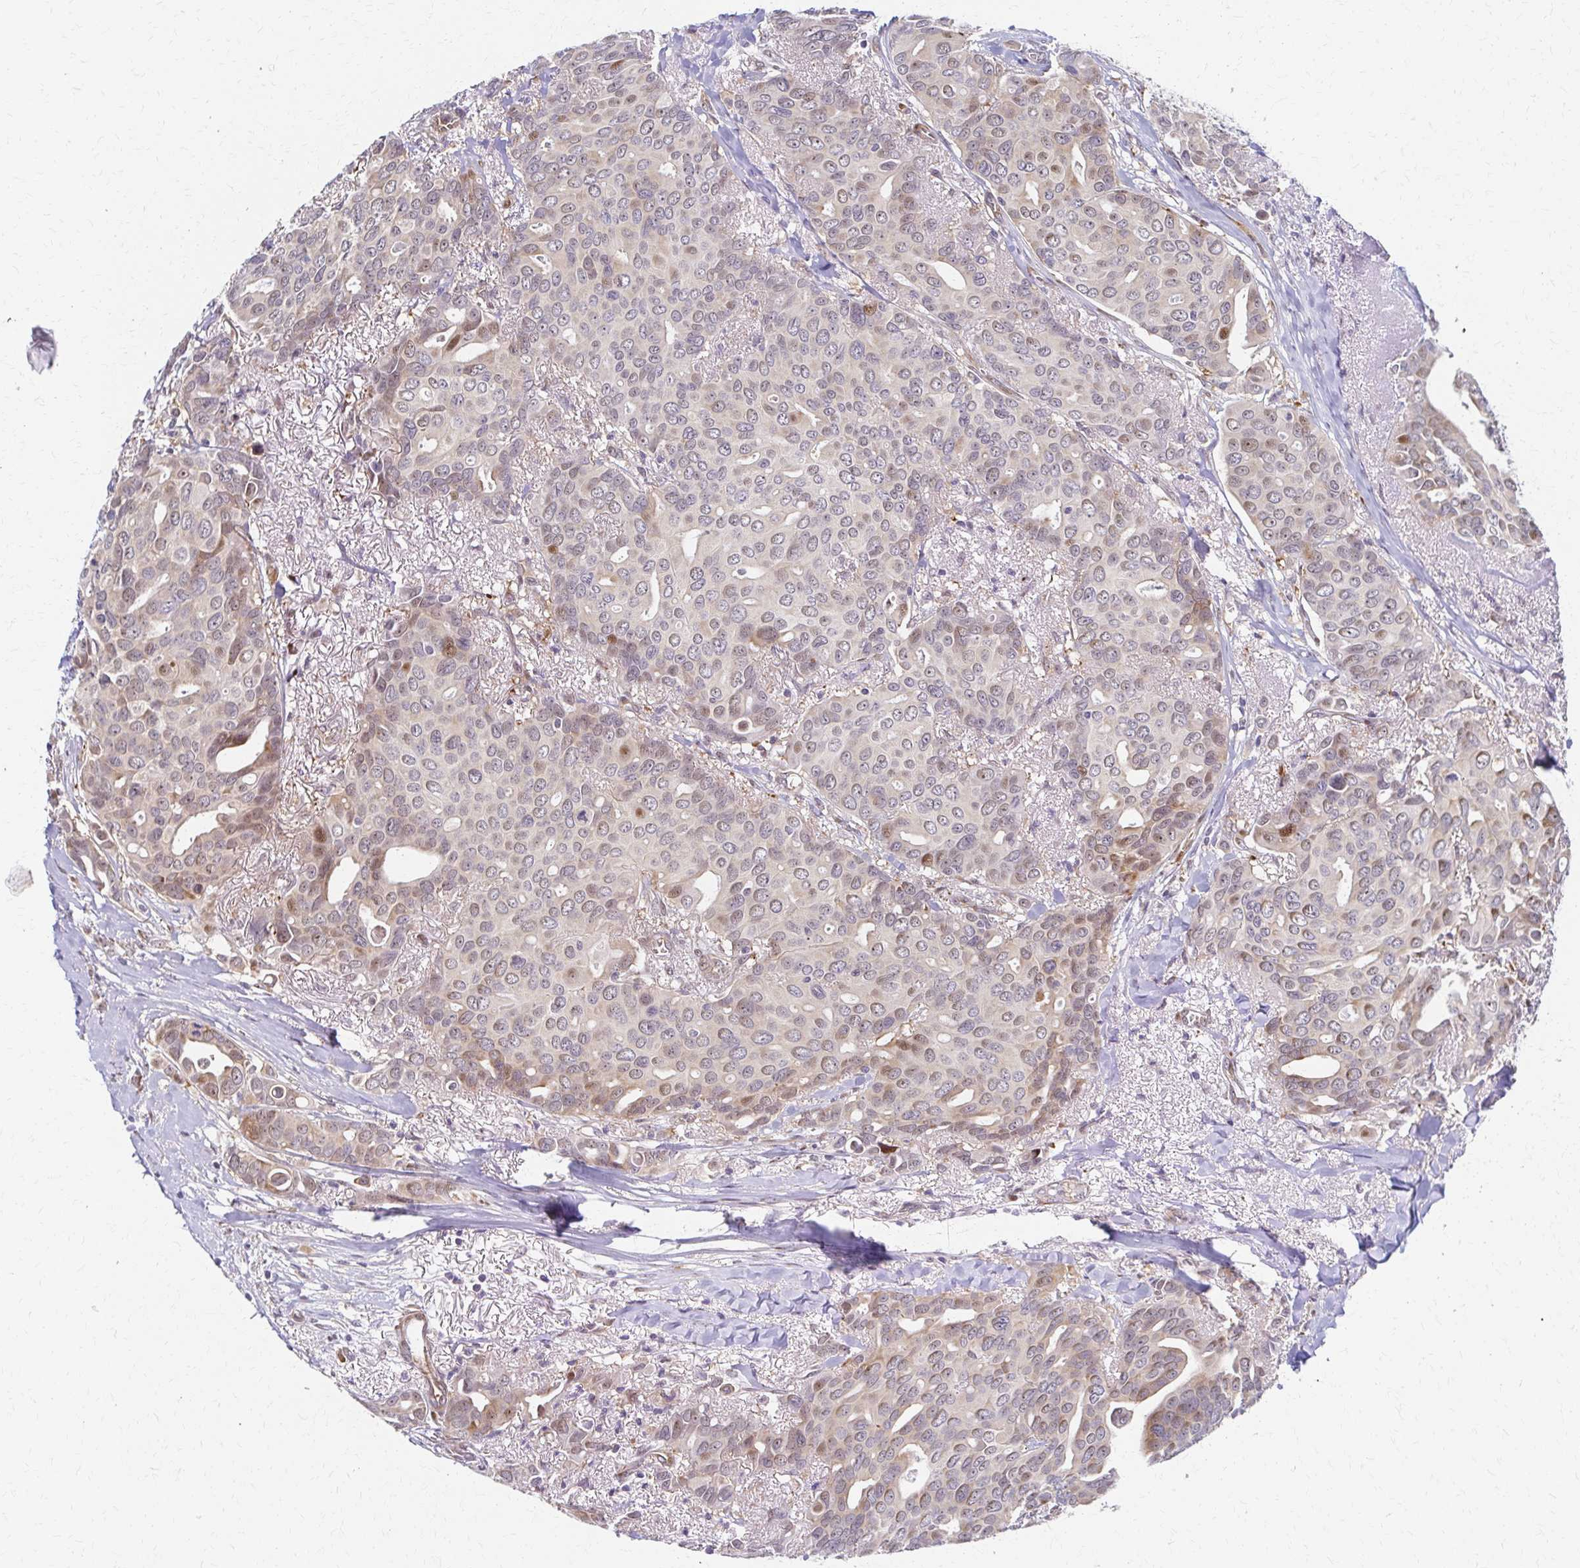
{"staining": {"intensity": "weak", "quantity": "<25%", "location": "cytoplasmic/membranous,nuclear"}, "tissue": "breast cancer", "cell_type": "Tumor cells", "image_type": "cancer", "snomed": [{"axis": "morphology", "description": "Duct carcinoma"}, {"axis": "topography", "description": "Breast"}], "caption": "The IHC histopathology image has no significant staining in tumor cells of breast cancer (intraductal carcinoma) tissue.", "gene": "PSMD7", "patient": {"sex": "female", "age": 54}}